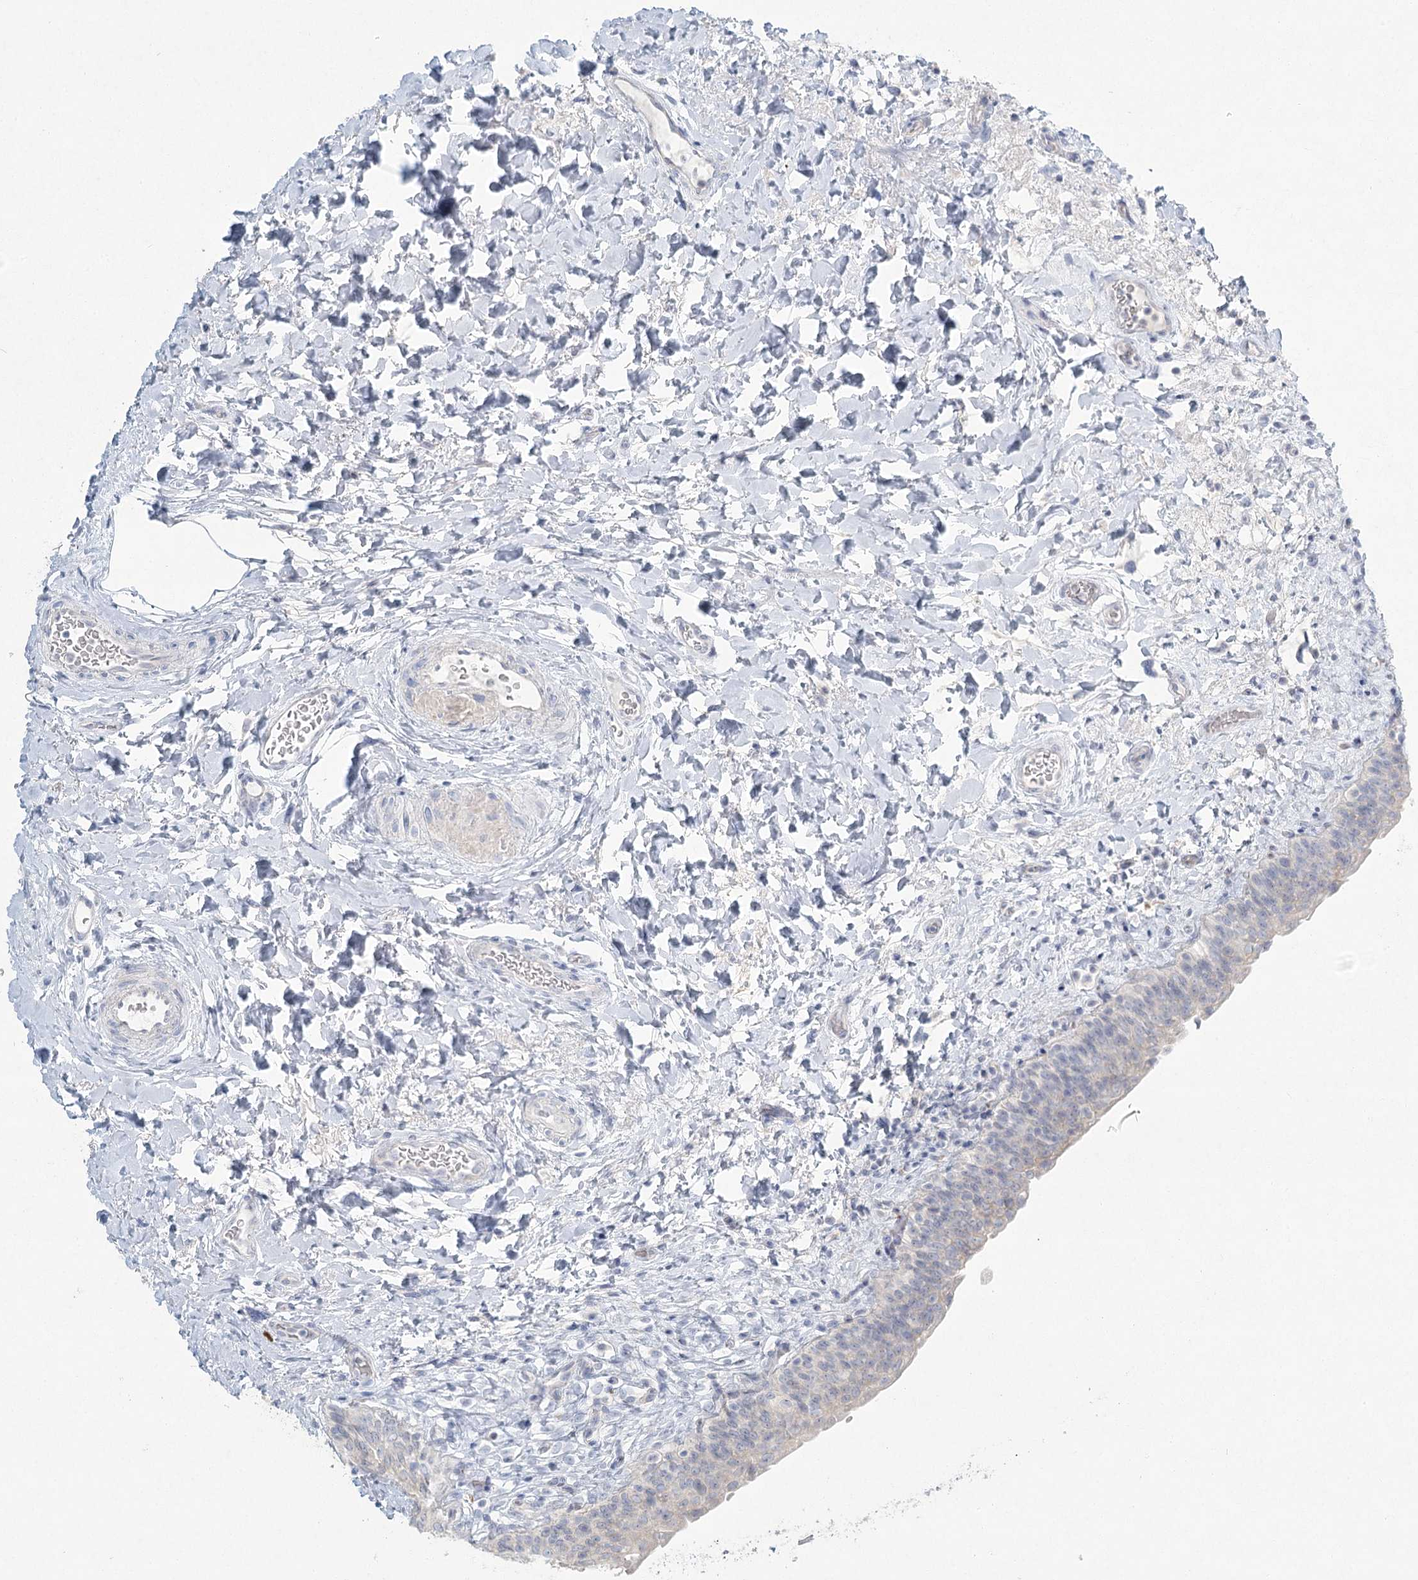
{"staining": {"intensity": "negative", "quantity": "none", "location": "none"}, "tissue": "urinary bladder", "cell_type": "Urothelial cells", "image_type": "normal", "snomed": [{"axis": "morphology", "description": "Normal tissue, NOS"}, {"axis": "topography", "description": "Urinary bladder"}], "caption": "Immunohistochemistry (IHC) of benign human urinary bladder displays no positivity in urothelial cells.", "gene": "LRP2BP", "patient": {"sex": "male", "age": 83}}